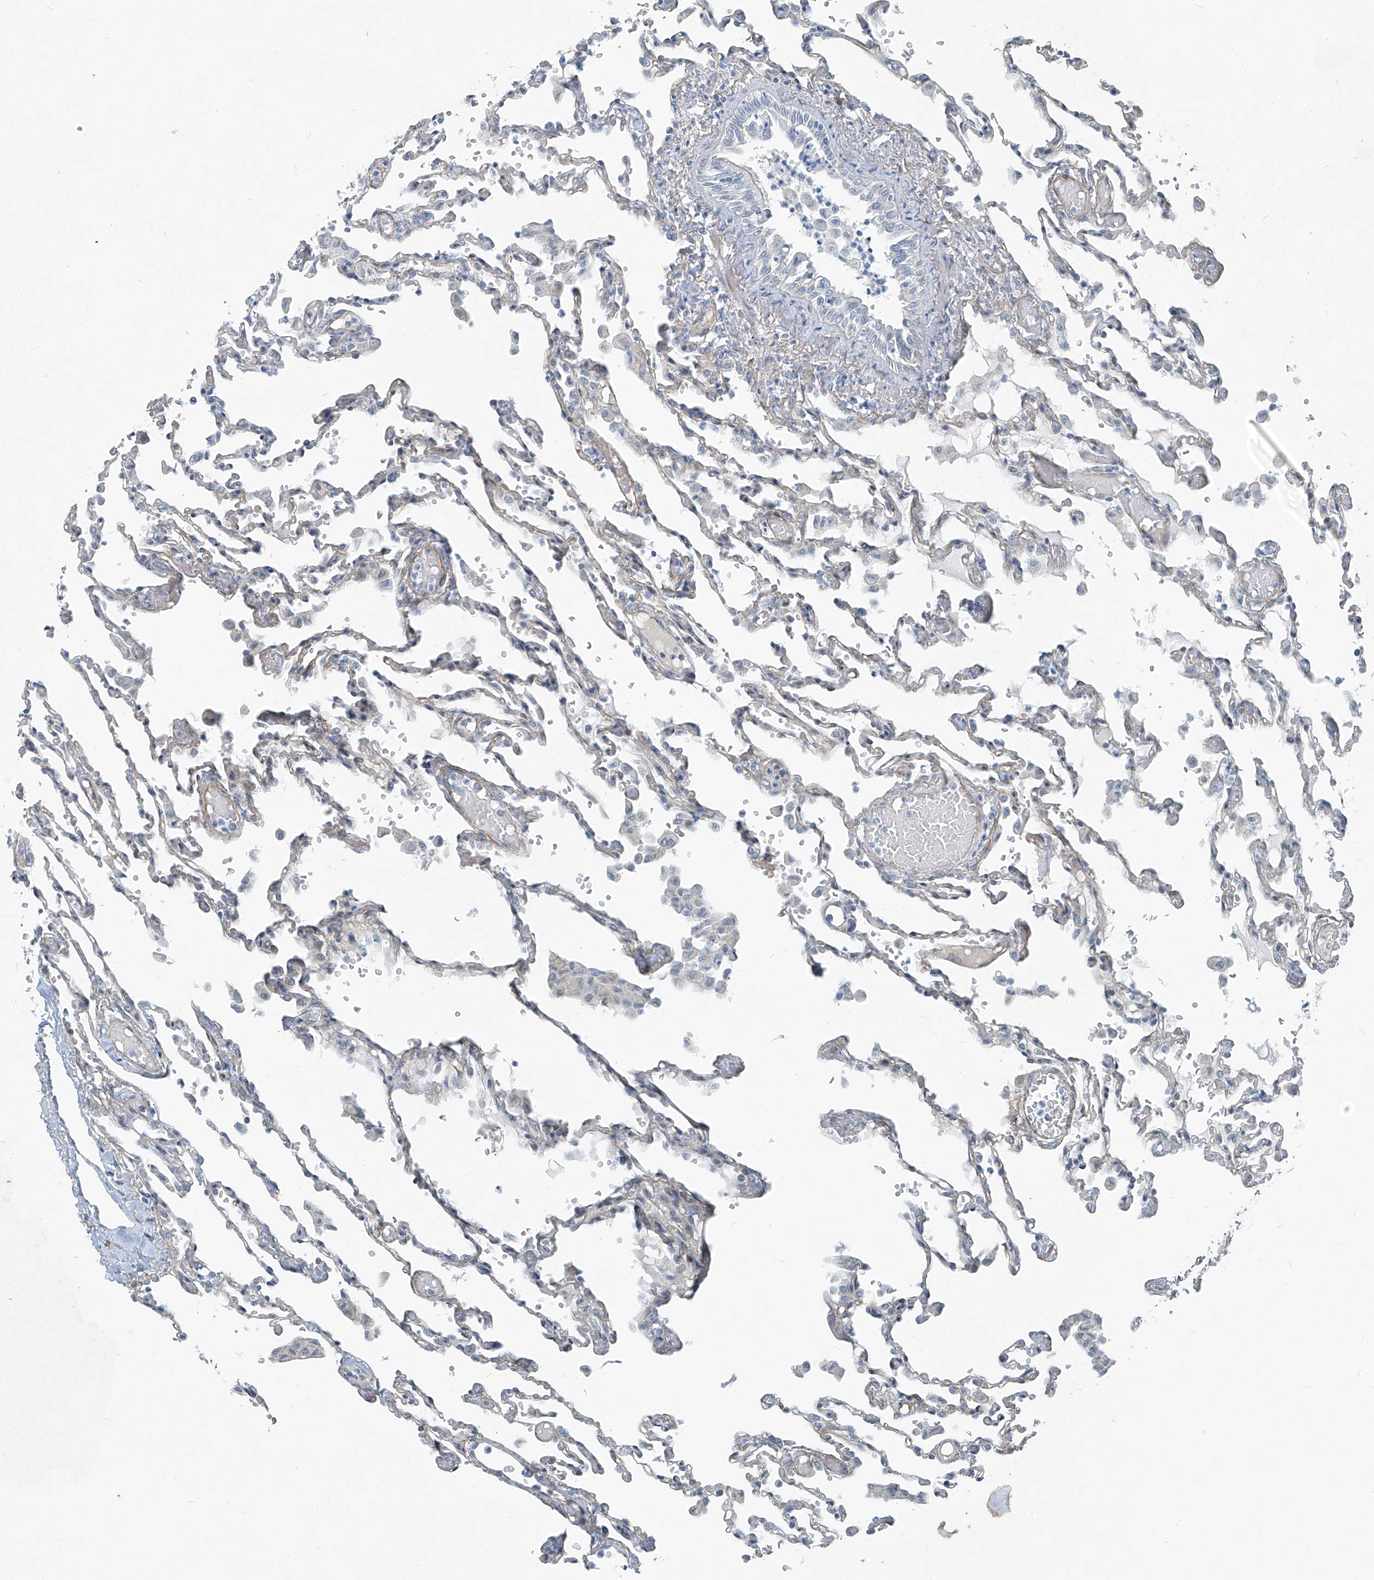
{"staining": {"intensity": "negative", "quantity": "none", "location": "none"}, "tissue": "lung", "cell_type": "Alveolar cells", "image_type": "normal", "snomed": [{"axis": "morphology", "description": "Normal tissue, NOS"}, {"axis": "topography", "description": "Bronchus"}, {"axis": "topography", "description": "Lung"}], "caption": "Image shows no protein positivity in alveolar cells of benign lung. Nuclei are stained in blue.", "gene": "TNS2", "patient": {"sex": "female", "age": 49}}